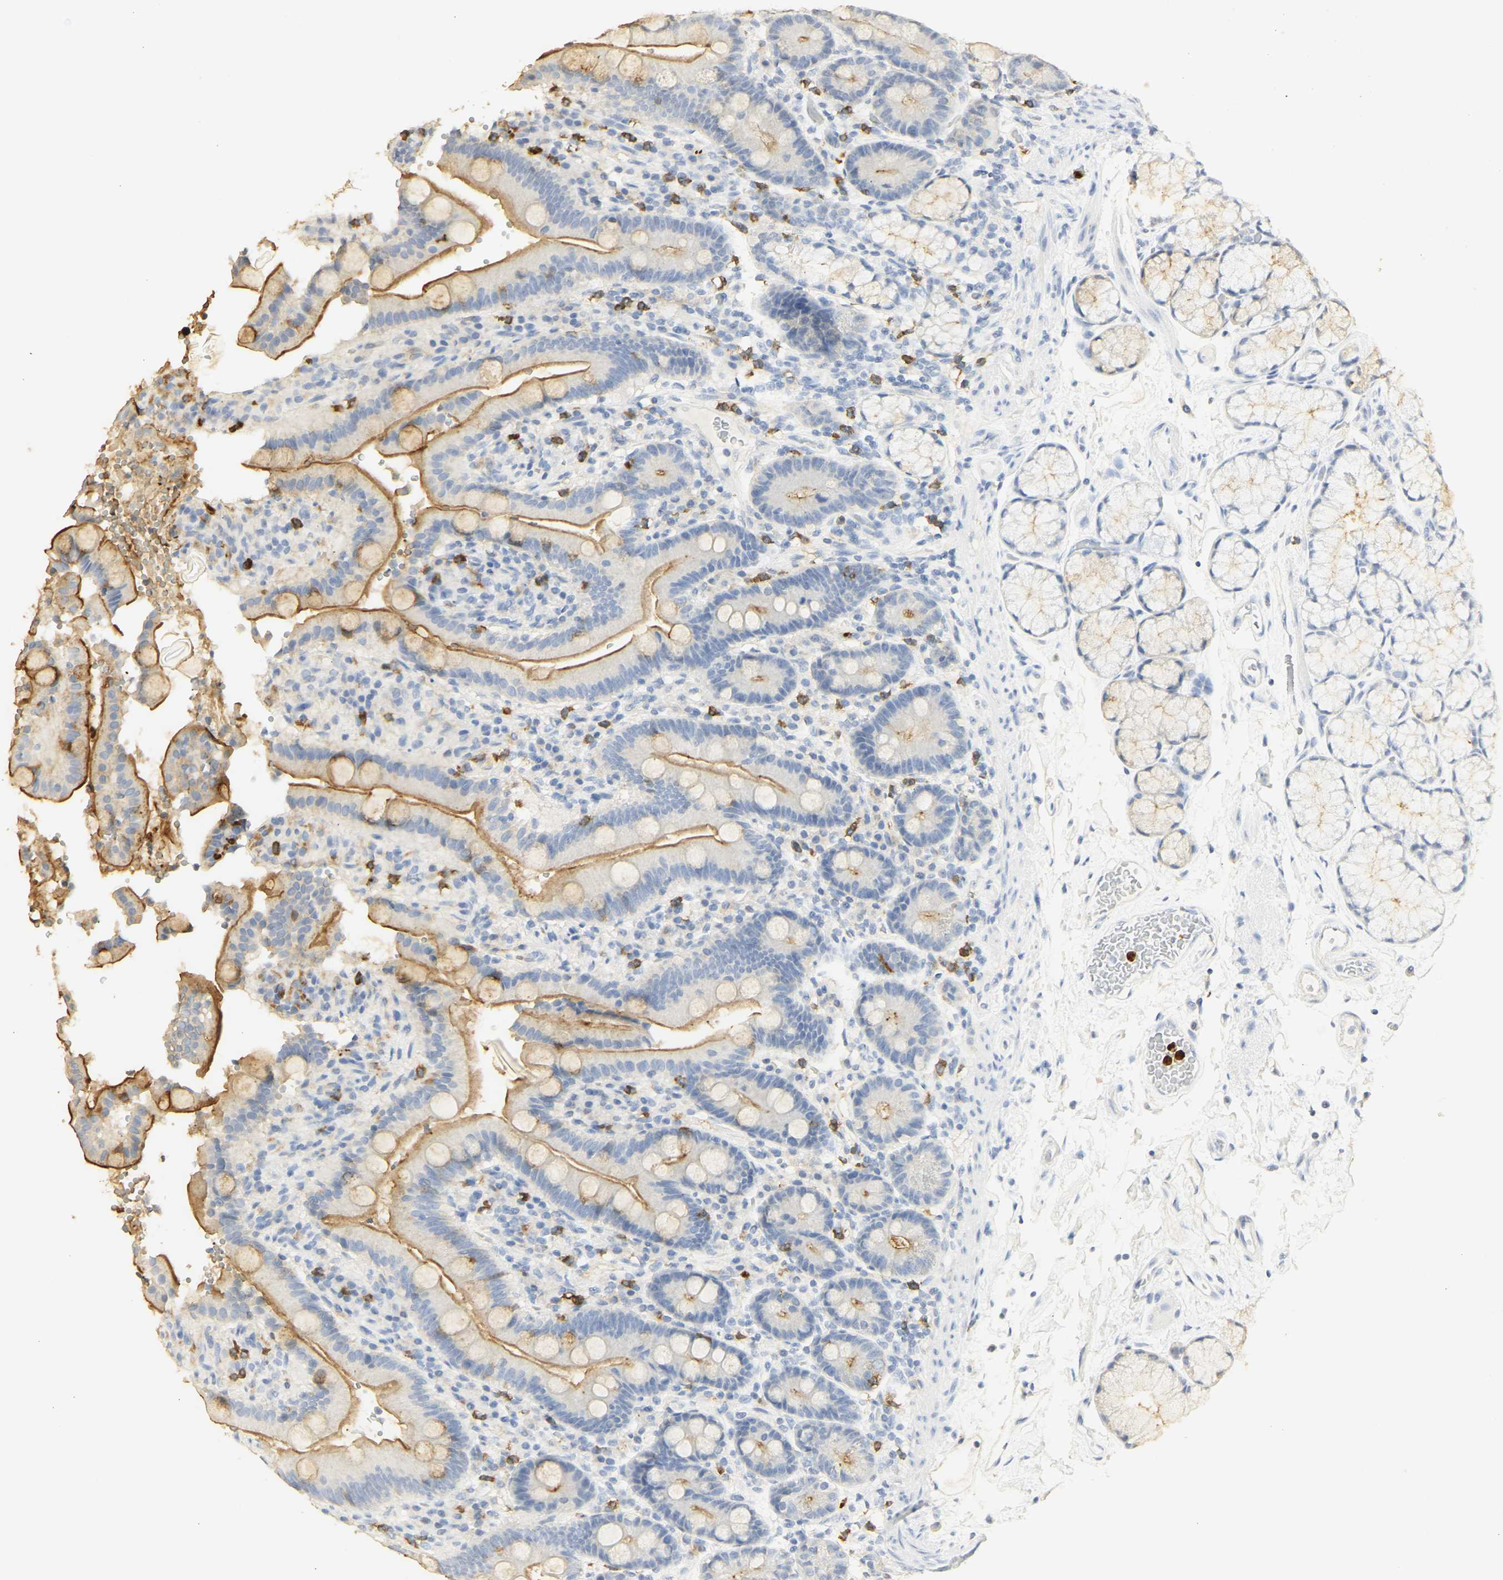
{"staining": {"intensity": "moderate", "quantity": ">75%", "location": "cytoplasmic/membranous"}, "tissue": "duodenum", "cell_type": "Glandular cells", "image_type": "normal", "snomed": [{"axis": "morphology", "description": "Normal tissue, NOS"}, {"axis": "topography", "description": "Small intestine, NOS"}], "caption": "Protein analysis of normal duodenum reveals moderate cytoplasmic/membranous staining in about >75% of glandular cells. (IHC, brightfield microscopy, high magnification).", "gene": "CEACAM5", "patient": {"sex": "female", "age": 71}}